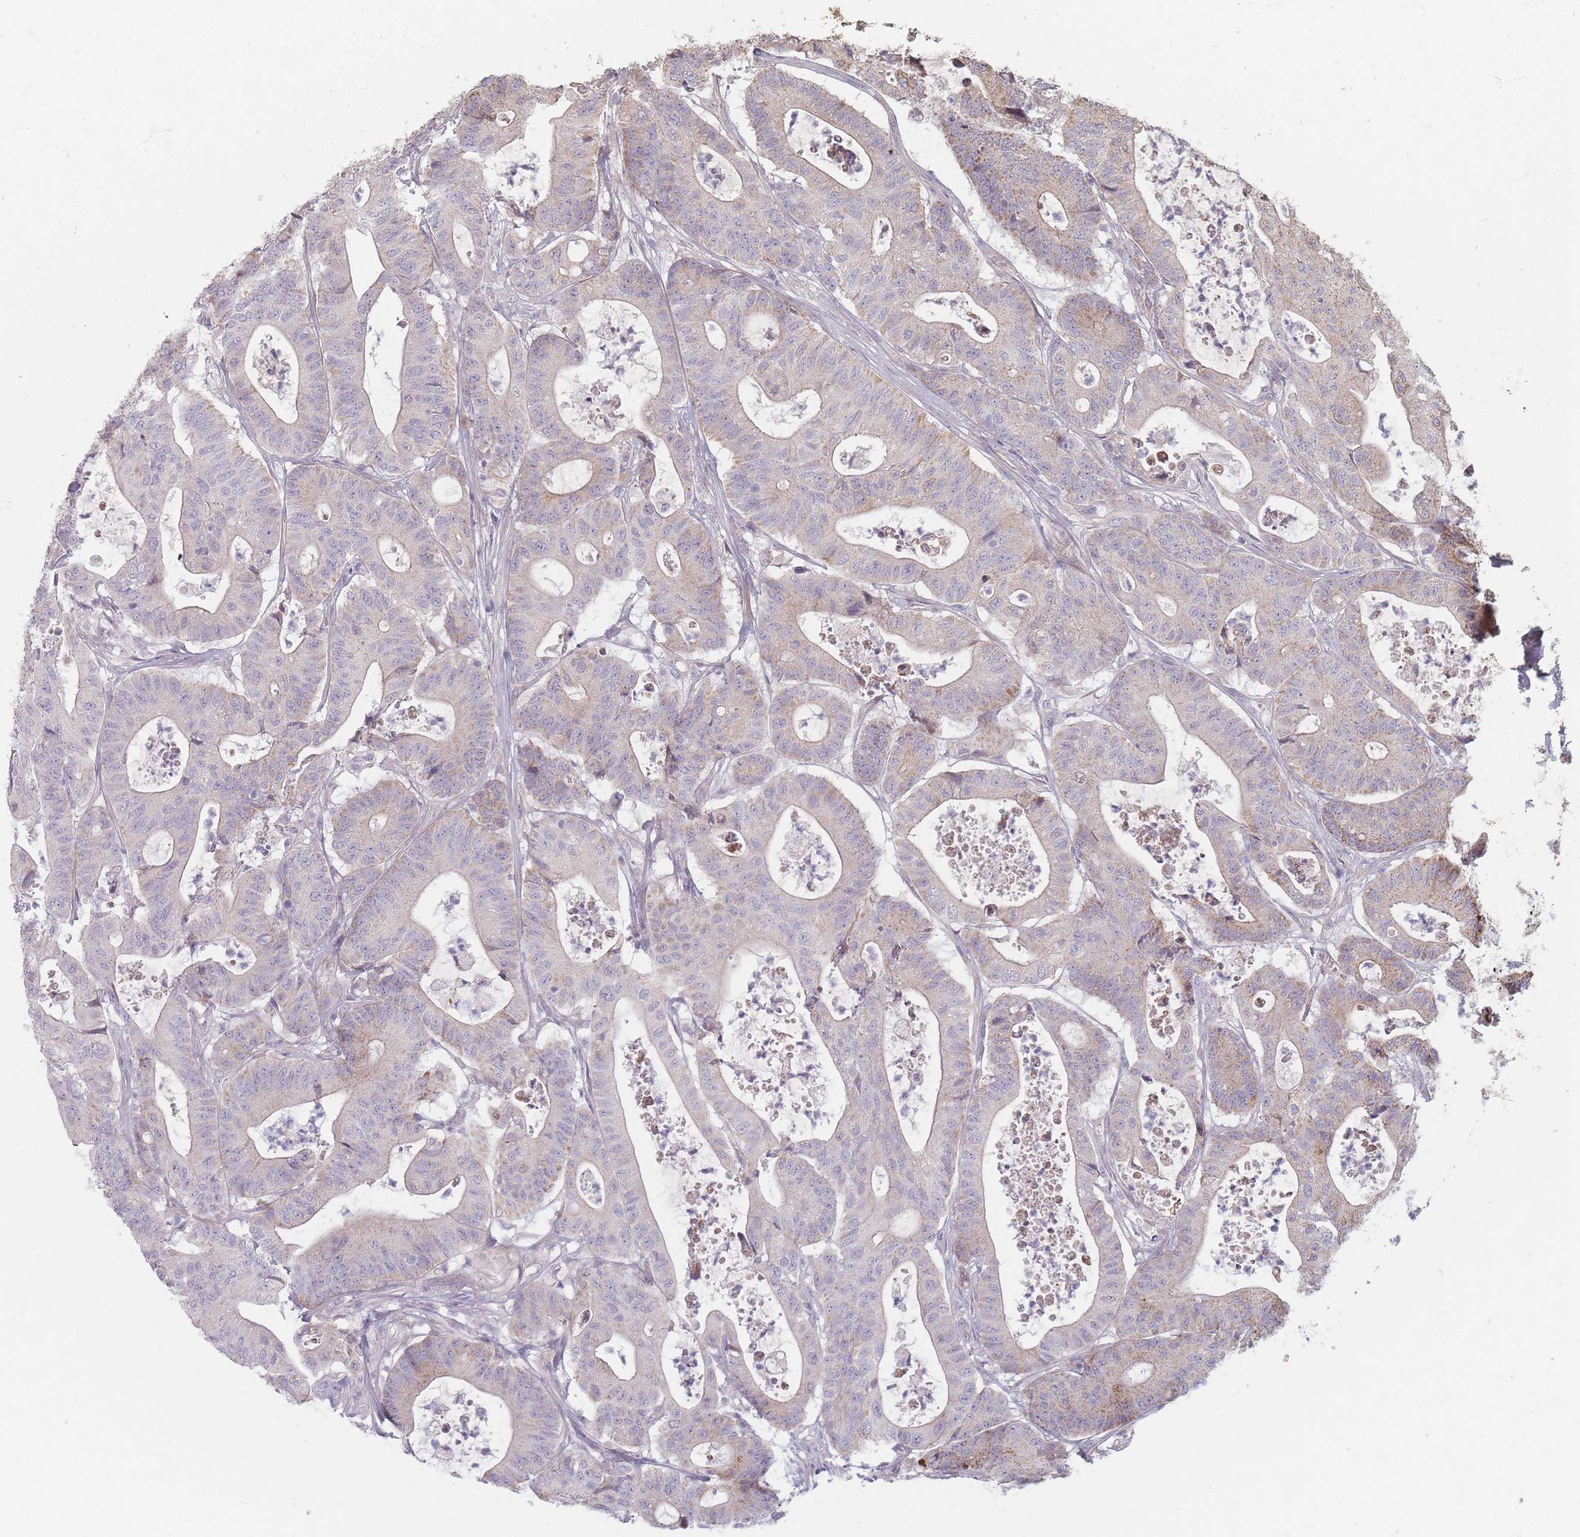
{"staining": {"intensity": "moderate", "quantity": "25%-75%", "location": "cytoplasmic/membranous"}, "tissue": "colorectal cancer", "cell_type": "Tumor cells", "image_type": "cancer", "snomed": [{"axis": "morphology", "description": "Adenocarcinoma, NOS"}, {"axis": "topography", "description": "Colon"}], "caption": "Approximately 25%-75% of tumor cells in human colorectal adenocarcinoma show moderate cytoplasmic/membranous protein staining as visualized by brown immunohistochemical staining.", "gene": "ESRP2", "patient": {"sex": "female", "age": 84}}